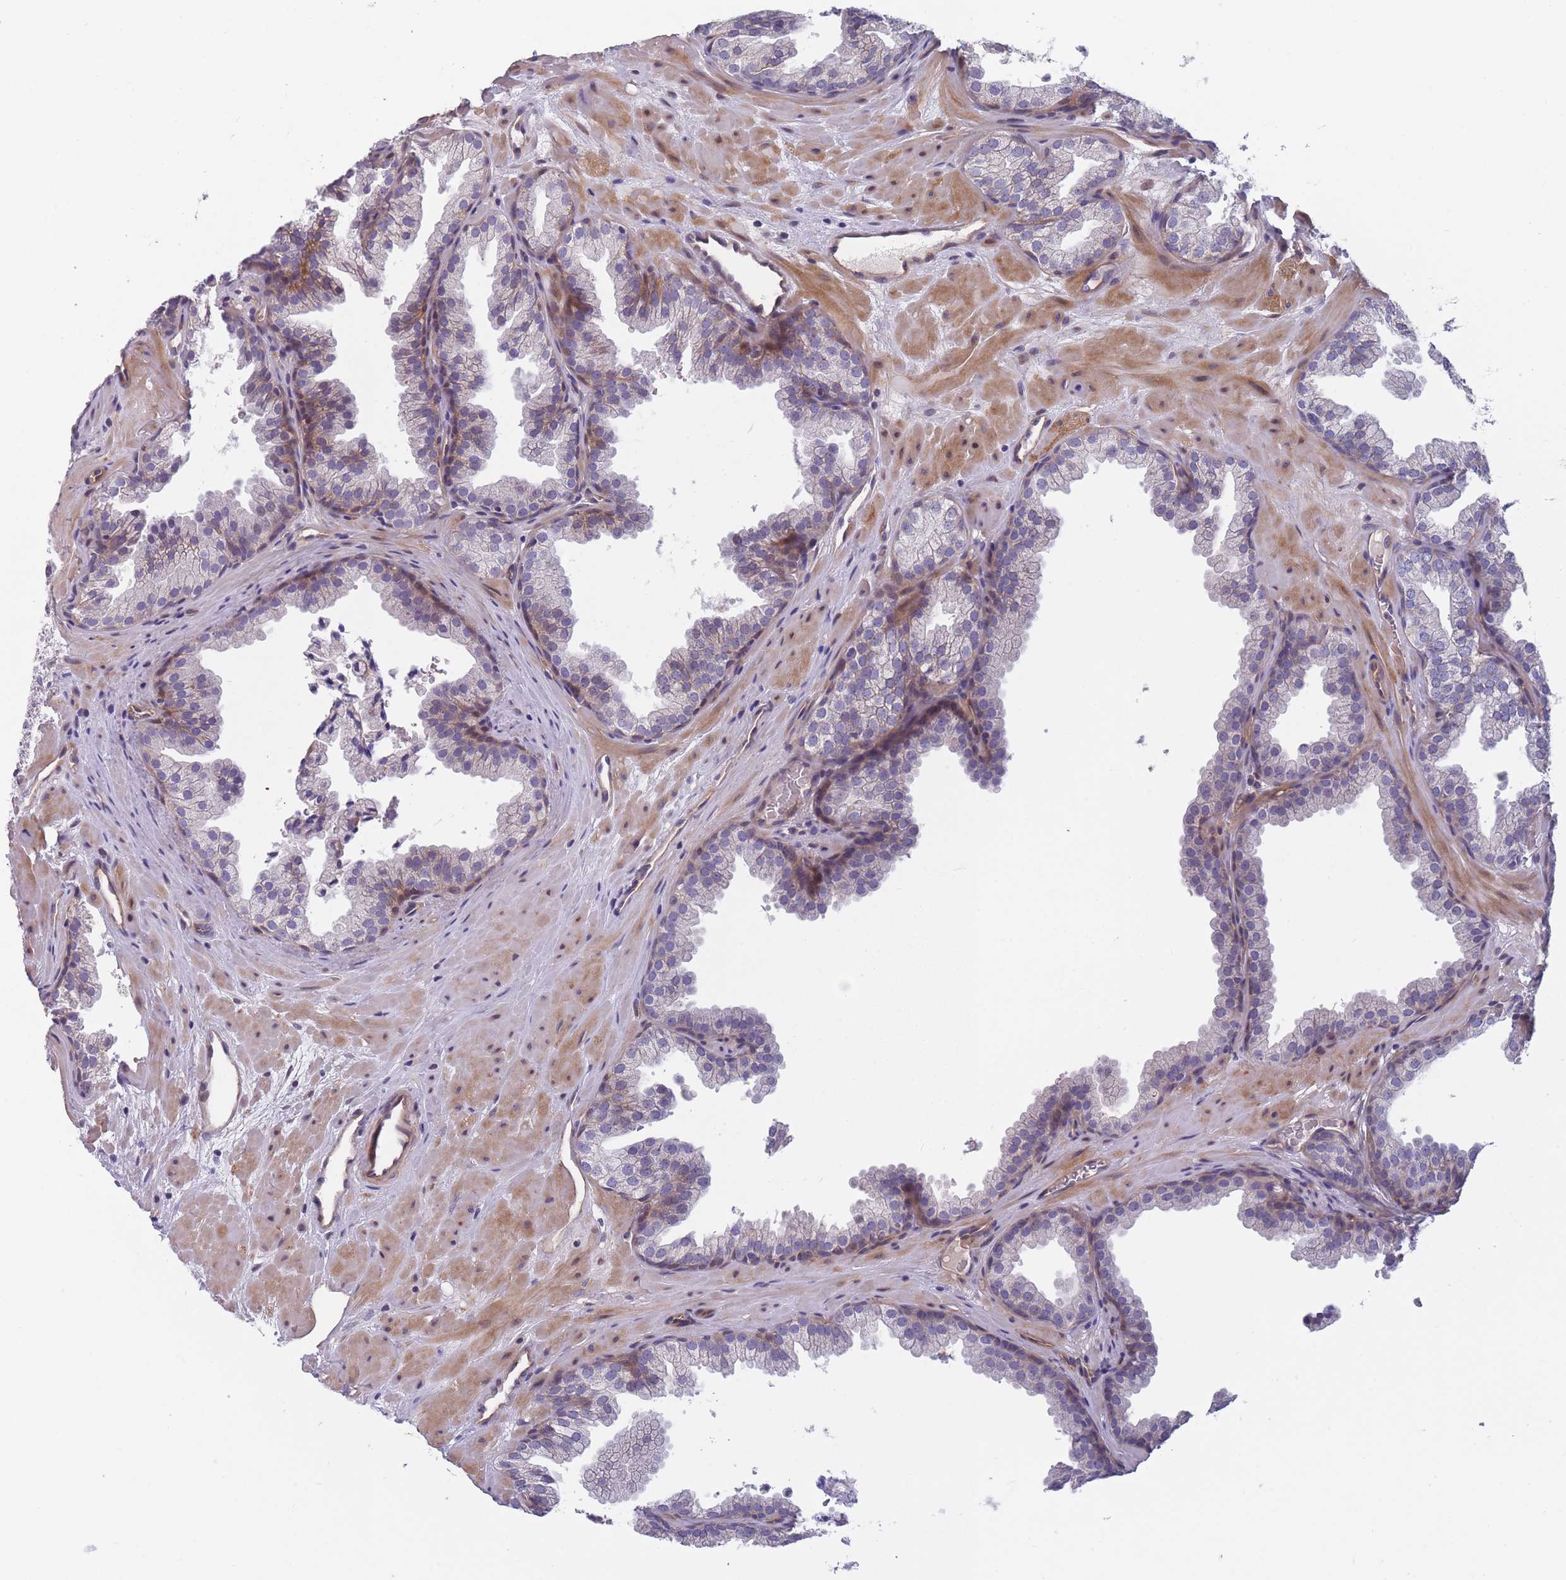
{"staining": {"intensity": "moderate", "quantity": "<25%", "location": "cytoplasmic/membranous"}, "tissue": "prostate", "cell_type": "Glandular cells", "image_type": "normal", "snomed": [{"axis": "morphology", "description": "Normal tissue, NOS"}, {"axis": "topography", "description": "Prostate"}], "caption": "Immunohistochemical staining of benign human prostate demonstrates <25% levels of moderate cytoplasmic/membranous protein staining in about <25% of glandular cells.", "gene": "FAM83F", "patient": {"sex": "male", "age": 37}}